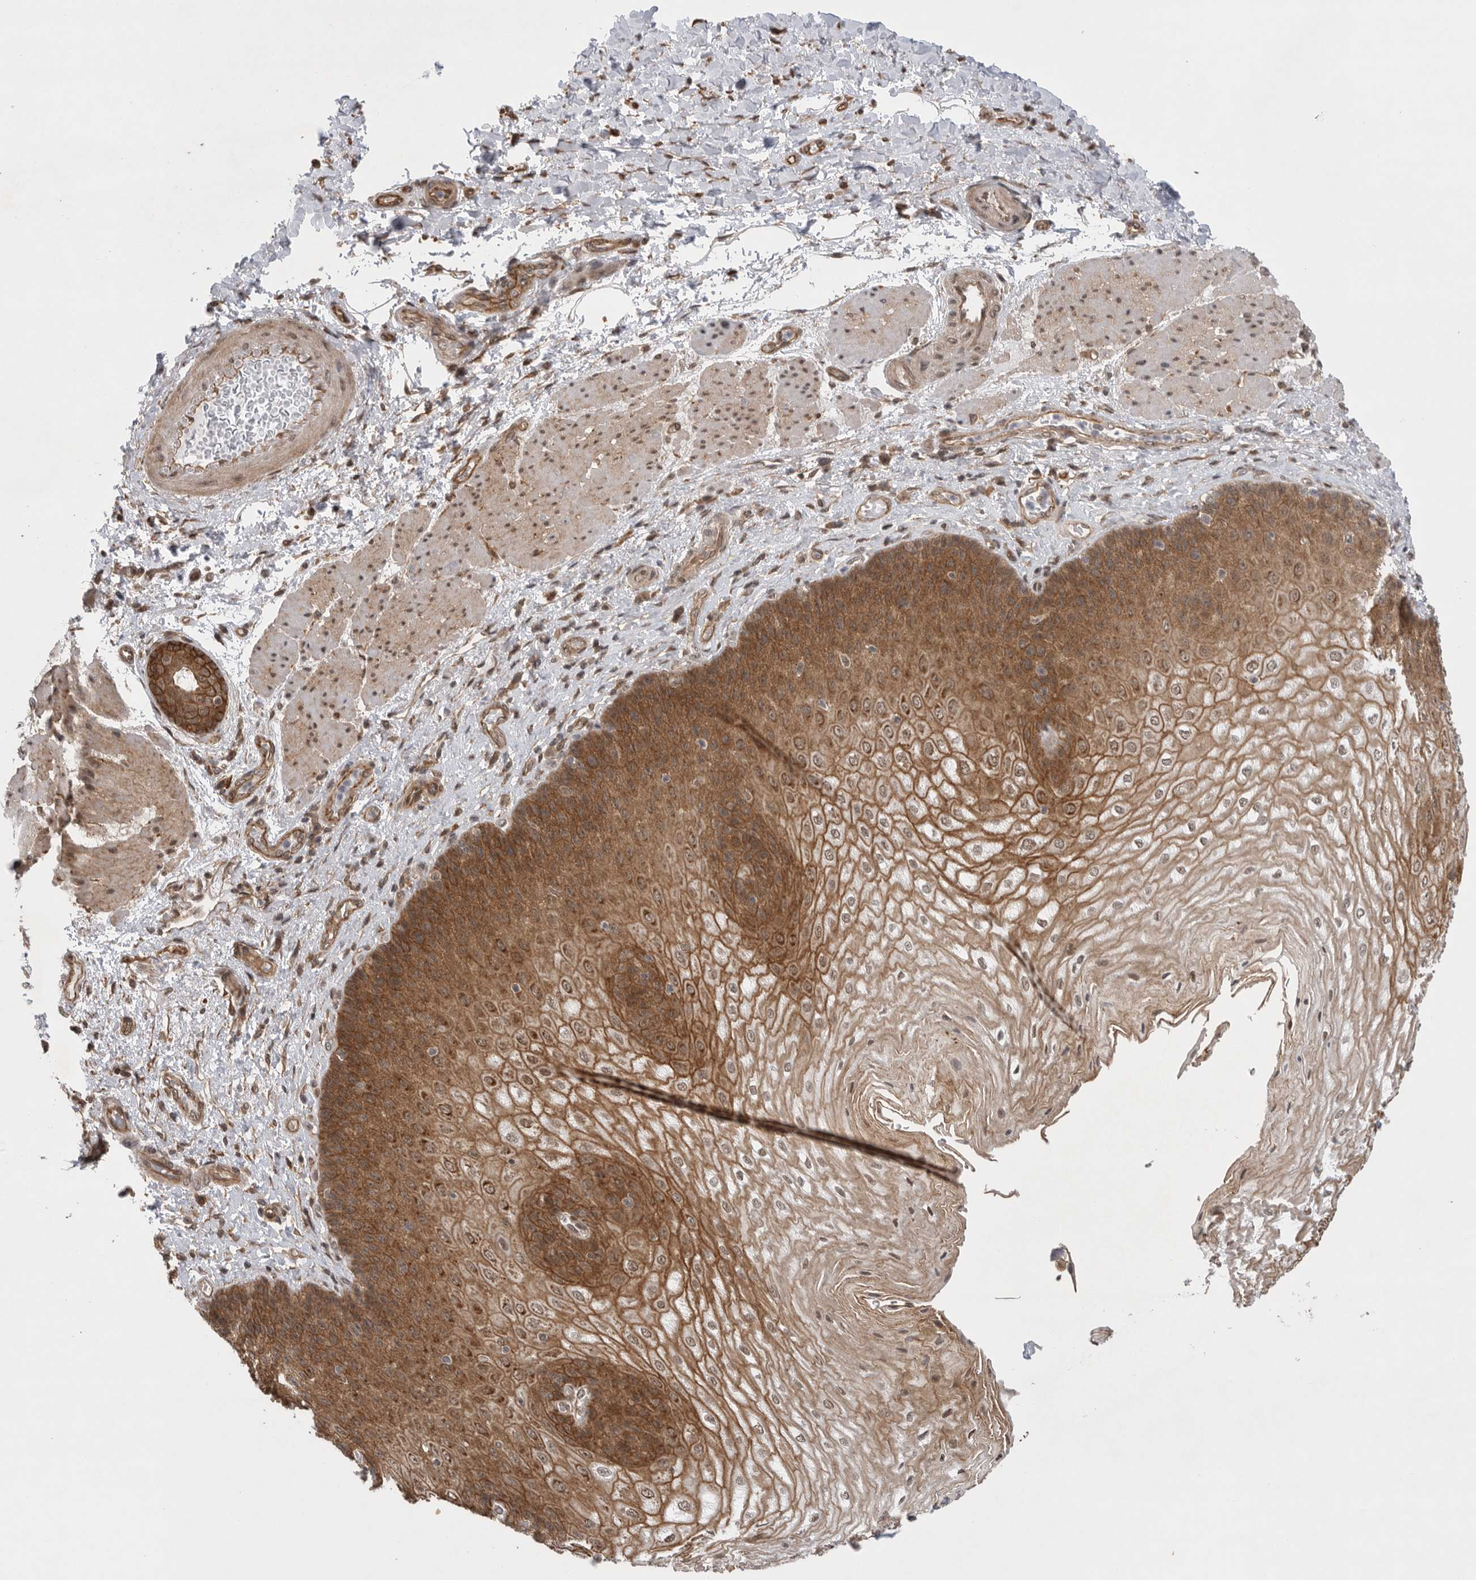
{"staining": {"intensity": "moderate", "quantity": ">75%", "location": "cytoplasmic/membranous"}, "tissue": "esophagus", "cell_type": "Squamous epithelial cells", "image_type": "normal", "snomed": [{"axis": "morphology", "description": "Normal tissue, NOS"}, {"axis": "topography", "description": "Esophagus"}], "caption": "A brown stain shows moderate cytoplasmic/membranous positivity of a protein in squamous epithelial cells of benign esophagus.", "gene": "VPS50", "patient": {"sex": "male", "age": 54}}